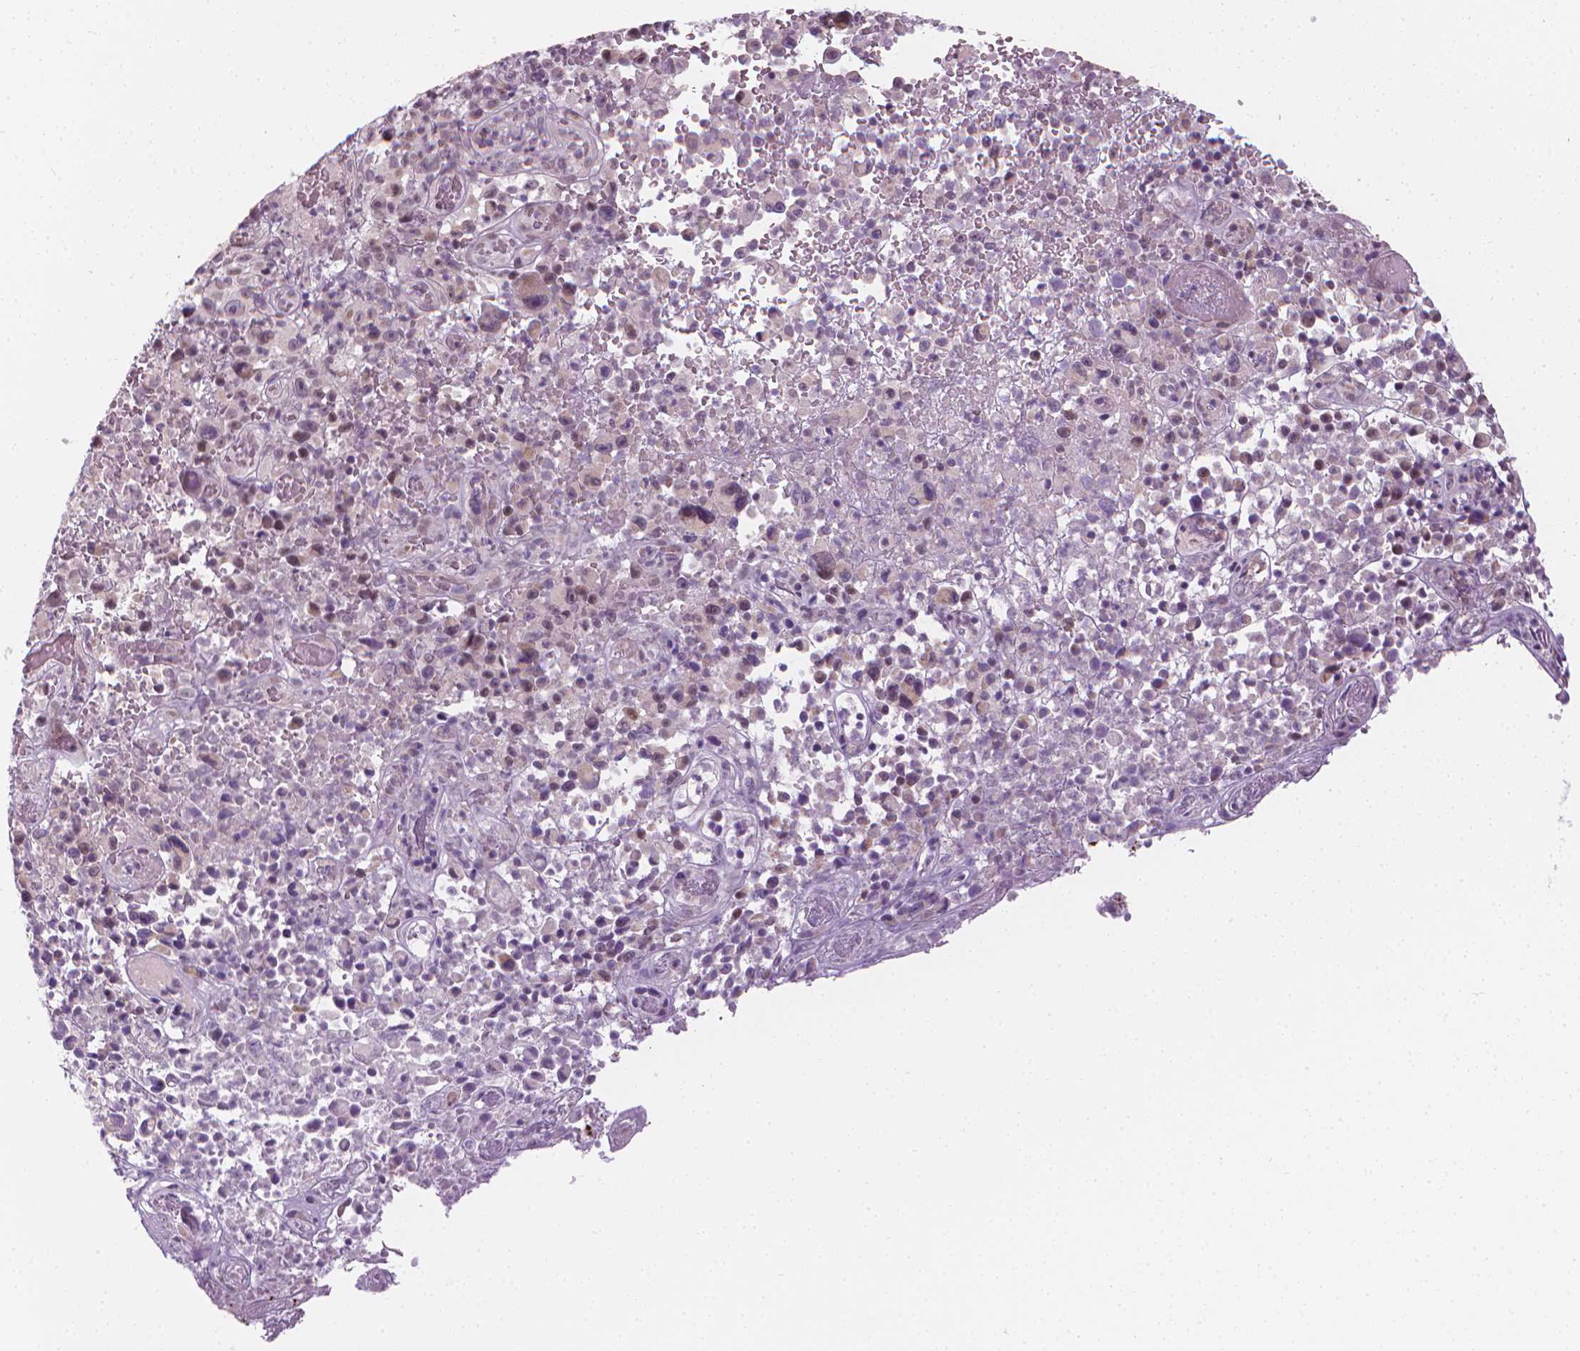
{"staining": {"intensity": "weak", "quantity": "<25%", "location": "nuclear"}, "tissue": "melanoma", "cell_type": "Tumor cells", "image_type": "cancer", "snomed": [{"axis": "morphology", "description": "Malignant melanoma, NOS"}, {"axis": "topography", "description": "Skin"}], "caption": "Immunohistochemical staining of melanoma displays no significant expression in tumor cells.", "gene": "CDKN1C", "patient": {"sex": "female", "age": 82}}